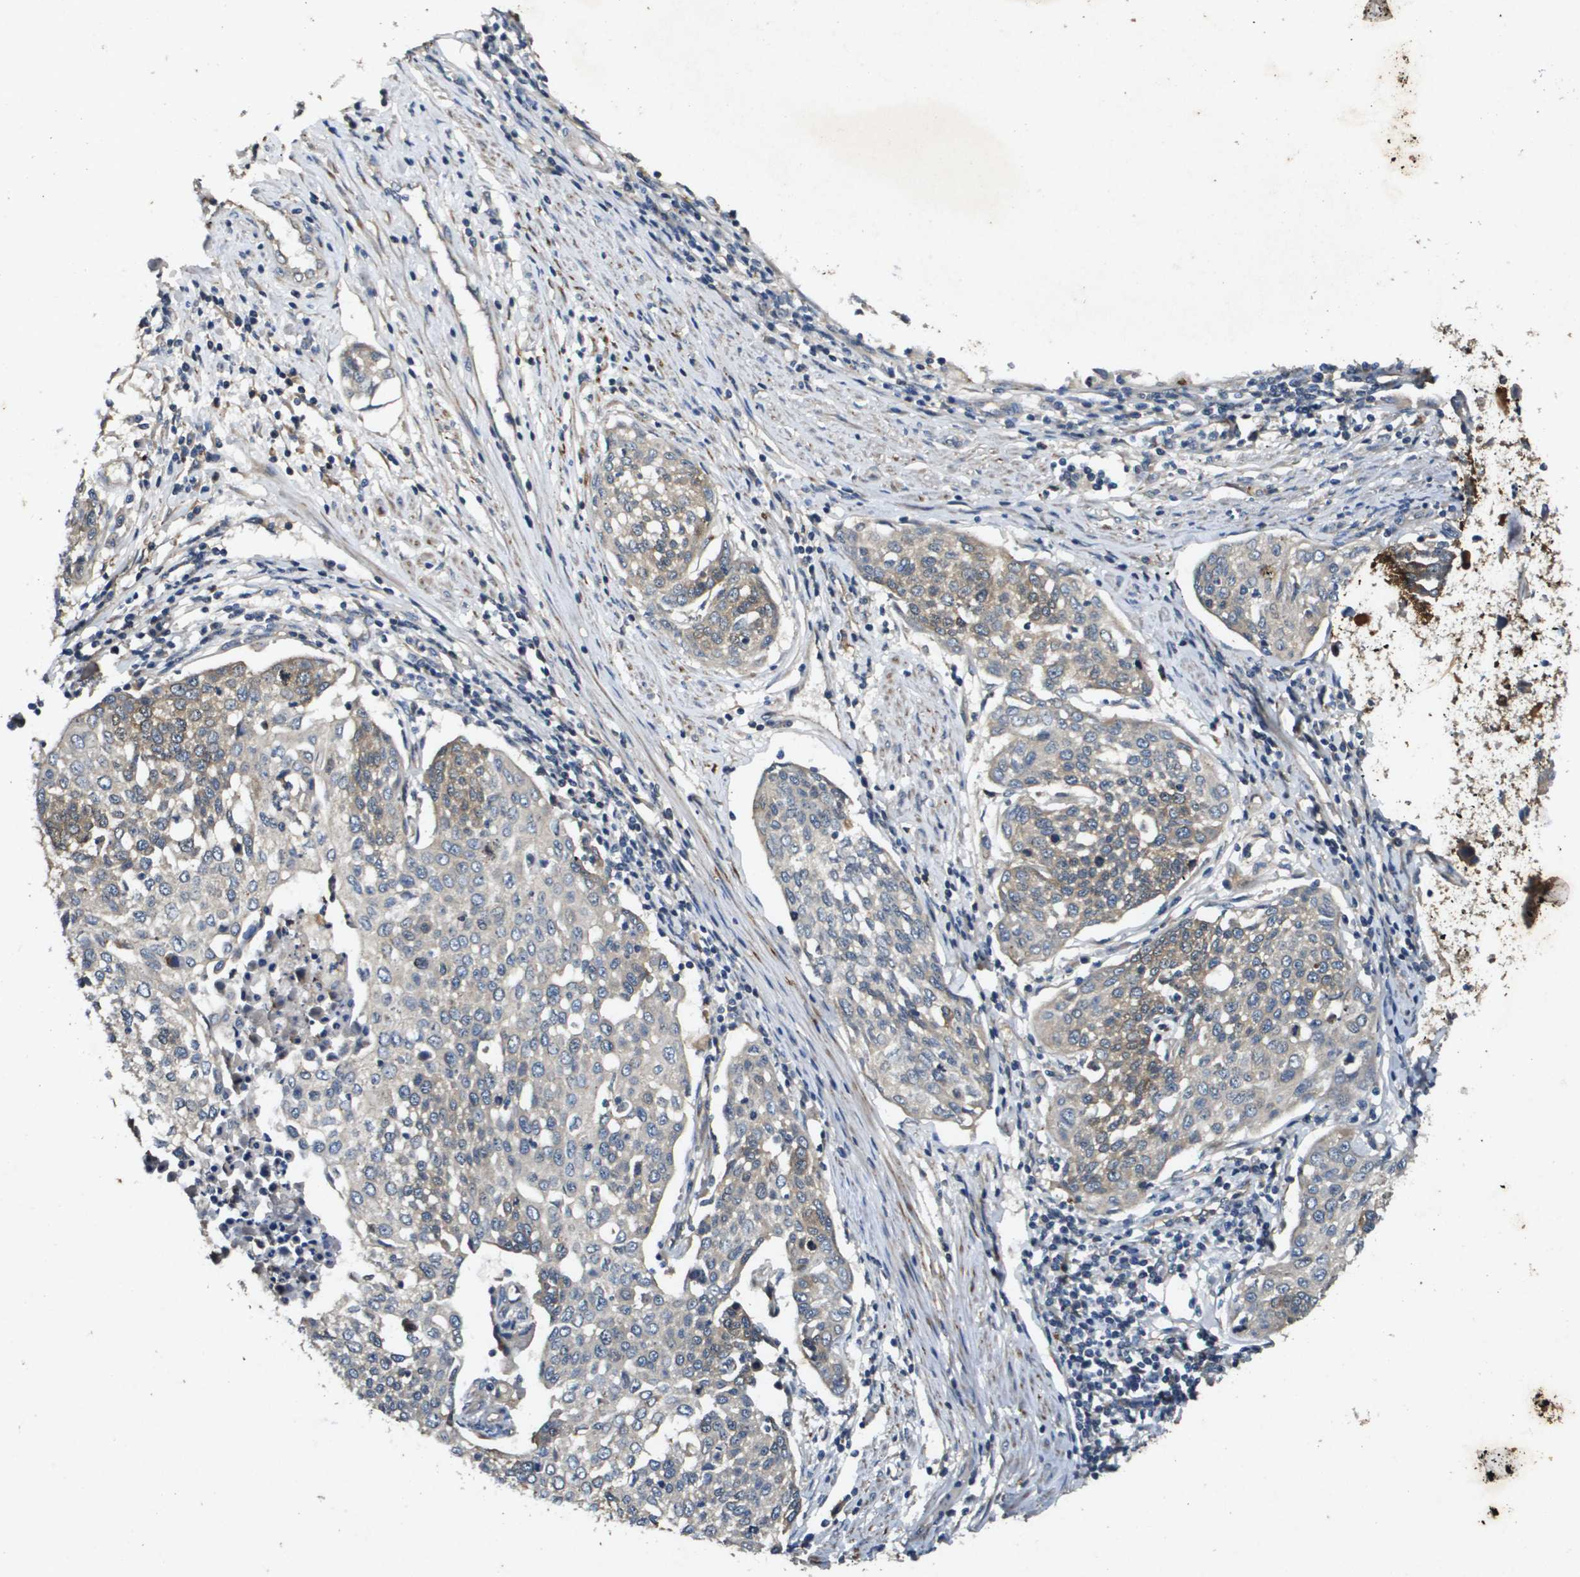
{"staining": {"intensity": "moderate", "quantity": "<25%", "location": "cytoplasmic/membranous"}, "tissue": "cervical cancer", "cell_type": "Tumor cells", "image_type": "cancer", "snomed": [{"axis": "morphology", "description": "Squamous cell carcinoma, NOS"}, {"axis": "topography", "description": "Cervix"}], "caption": "Squamous cell carcinoma (cervical) tissue exhibits moderate cytoplasmic/membranous positivity in about <25% of tumor cells", "gene": "PGAP3", "patient": {"sex": "female", "age": 34}}